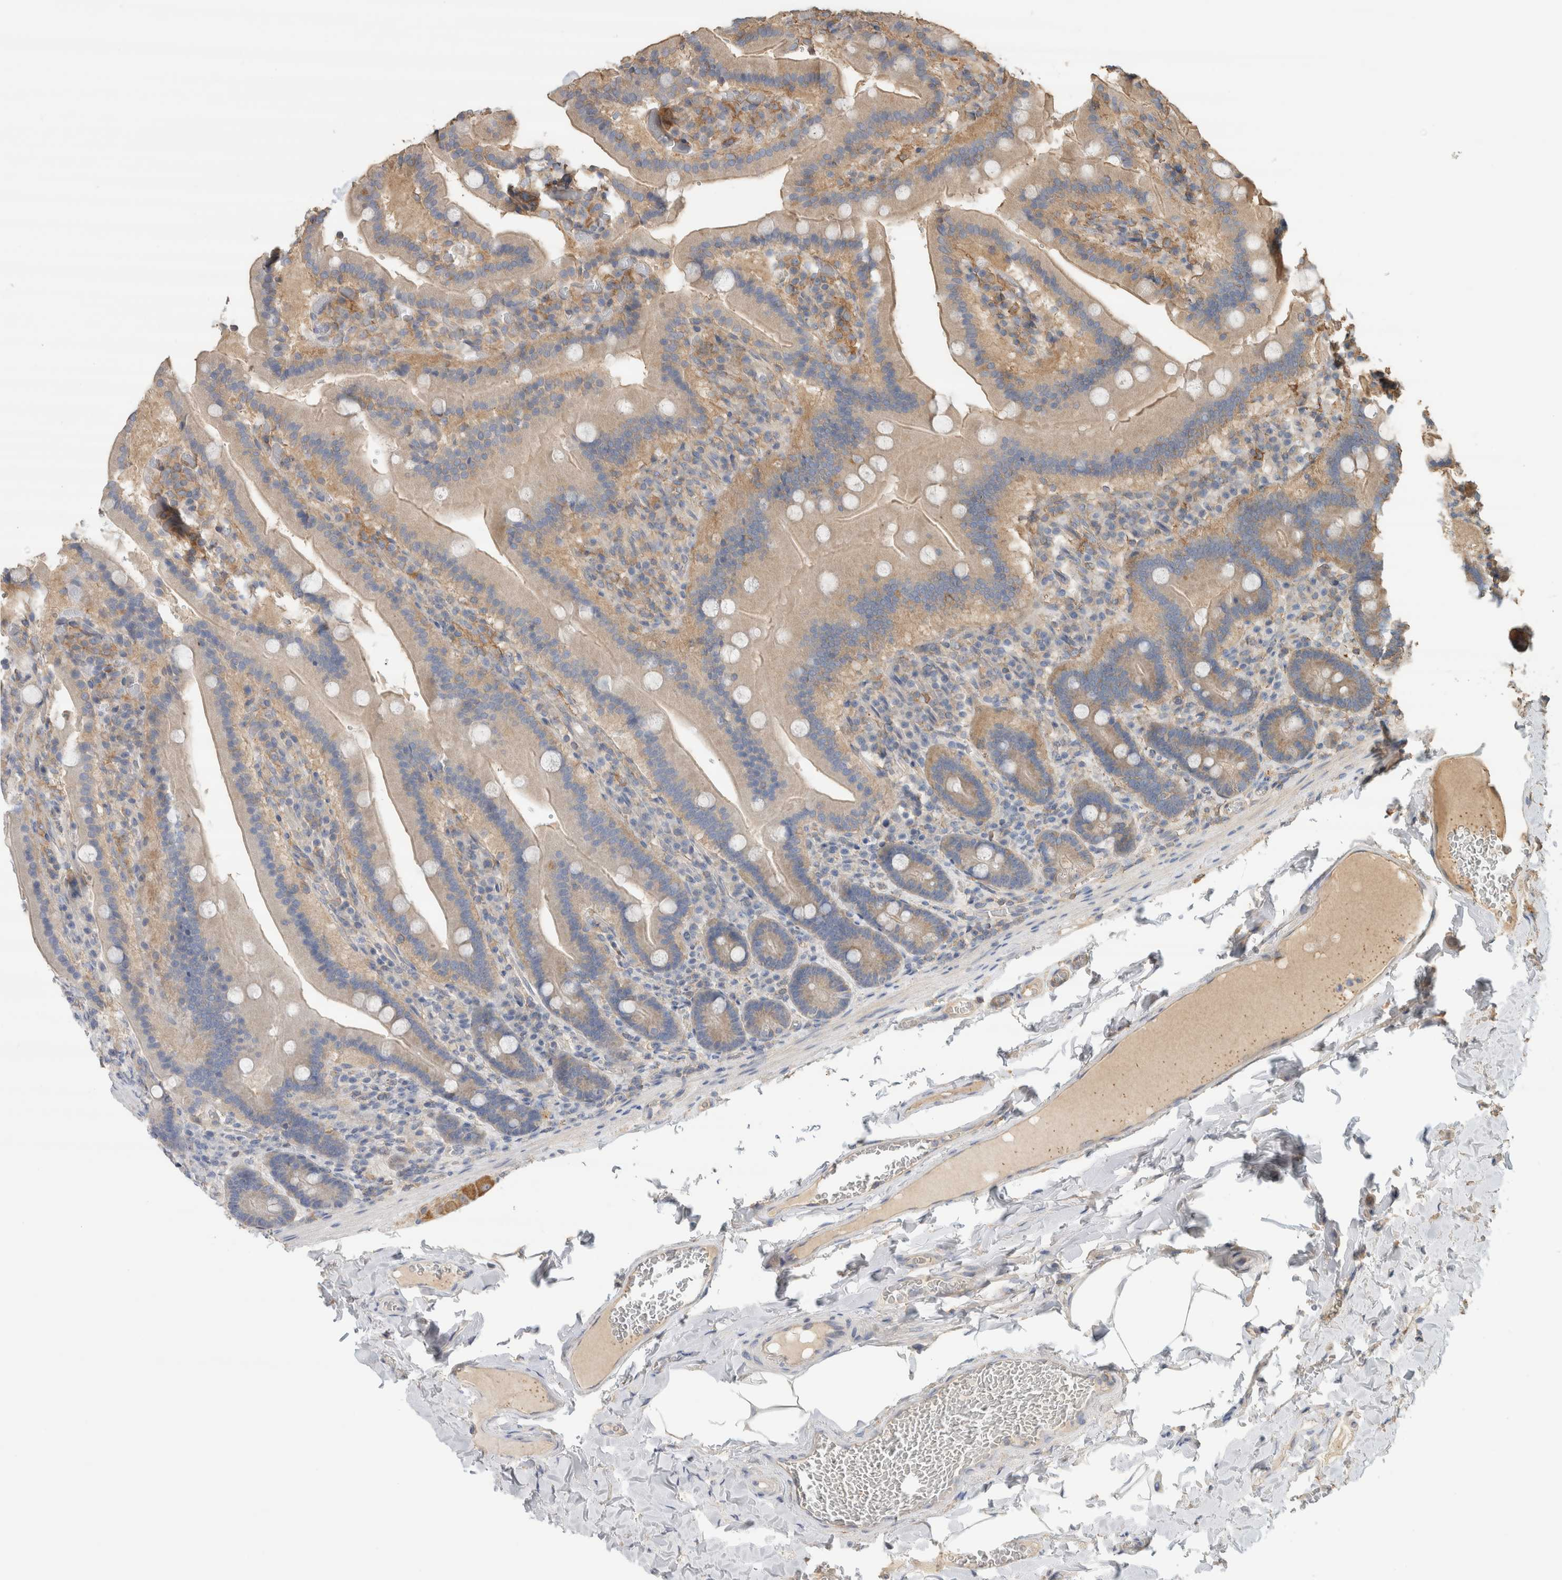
{"staining": {"intensity": "weak", "quantity": ">75%", "location": "cytoplasmic/membranous"}, "tissue": "duodenum", "cell_type": "Glandular cells", "image_type": "normal", "snomed": [{"axis": "morphology", "description": "Normal tissue, NOS"}, {"axis": "topography", "description": "Duodenum"}], "caption": "DAB immunohistochemical staining of normal human duodenum demonstrates weak cytoplasmic/membranous protein positivity in about >75% of glandular cells. Nuclei are stained in blue.", "gene": "EIF4G3", "patient": {"sex": "female", "age": 62}}